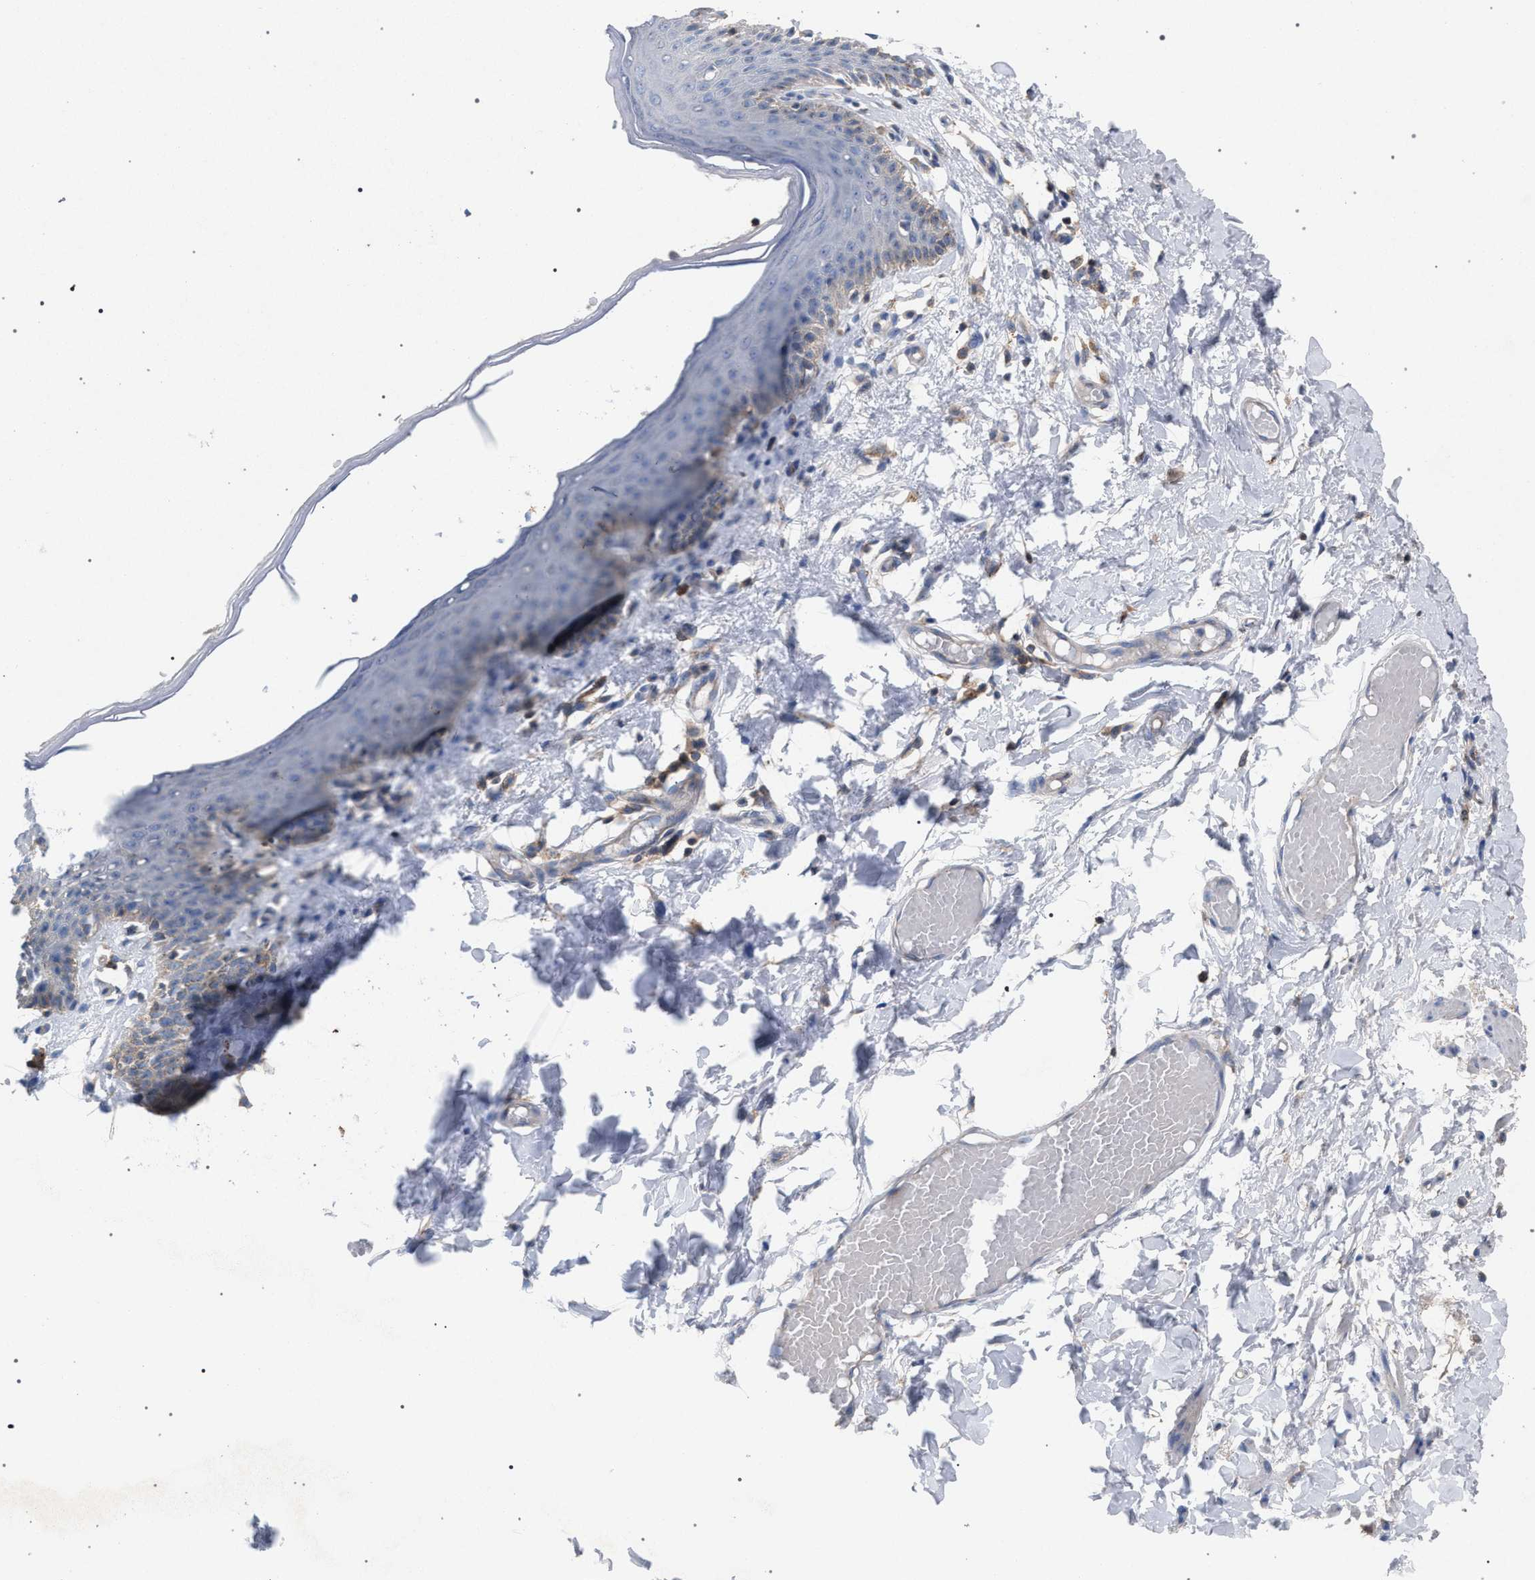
{"staining": {"intensity": "weak", "quantity": "<25%", "location": "cytoplasmic/membranous"}, "tissue": "skin", "cell_type": "Epidermal cells", "image_type": "normal", "snomed": [{"axis": "morphology", "description": "Normal tissue, NOS"}, {"axis": "topography", "description": "Vulva"}], "caption": "The histopathology image displays no significant positivity in epidermal cells of skin.", "gene": "VPS13A", "patient": {"sex": "female", "age": 66}}